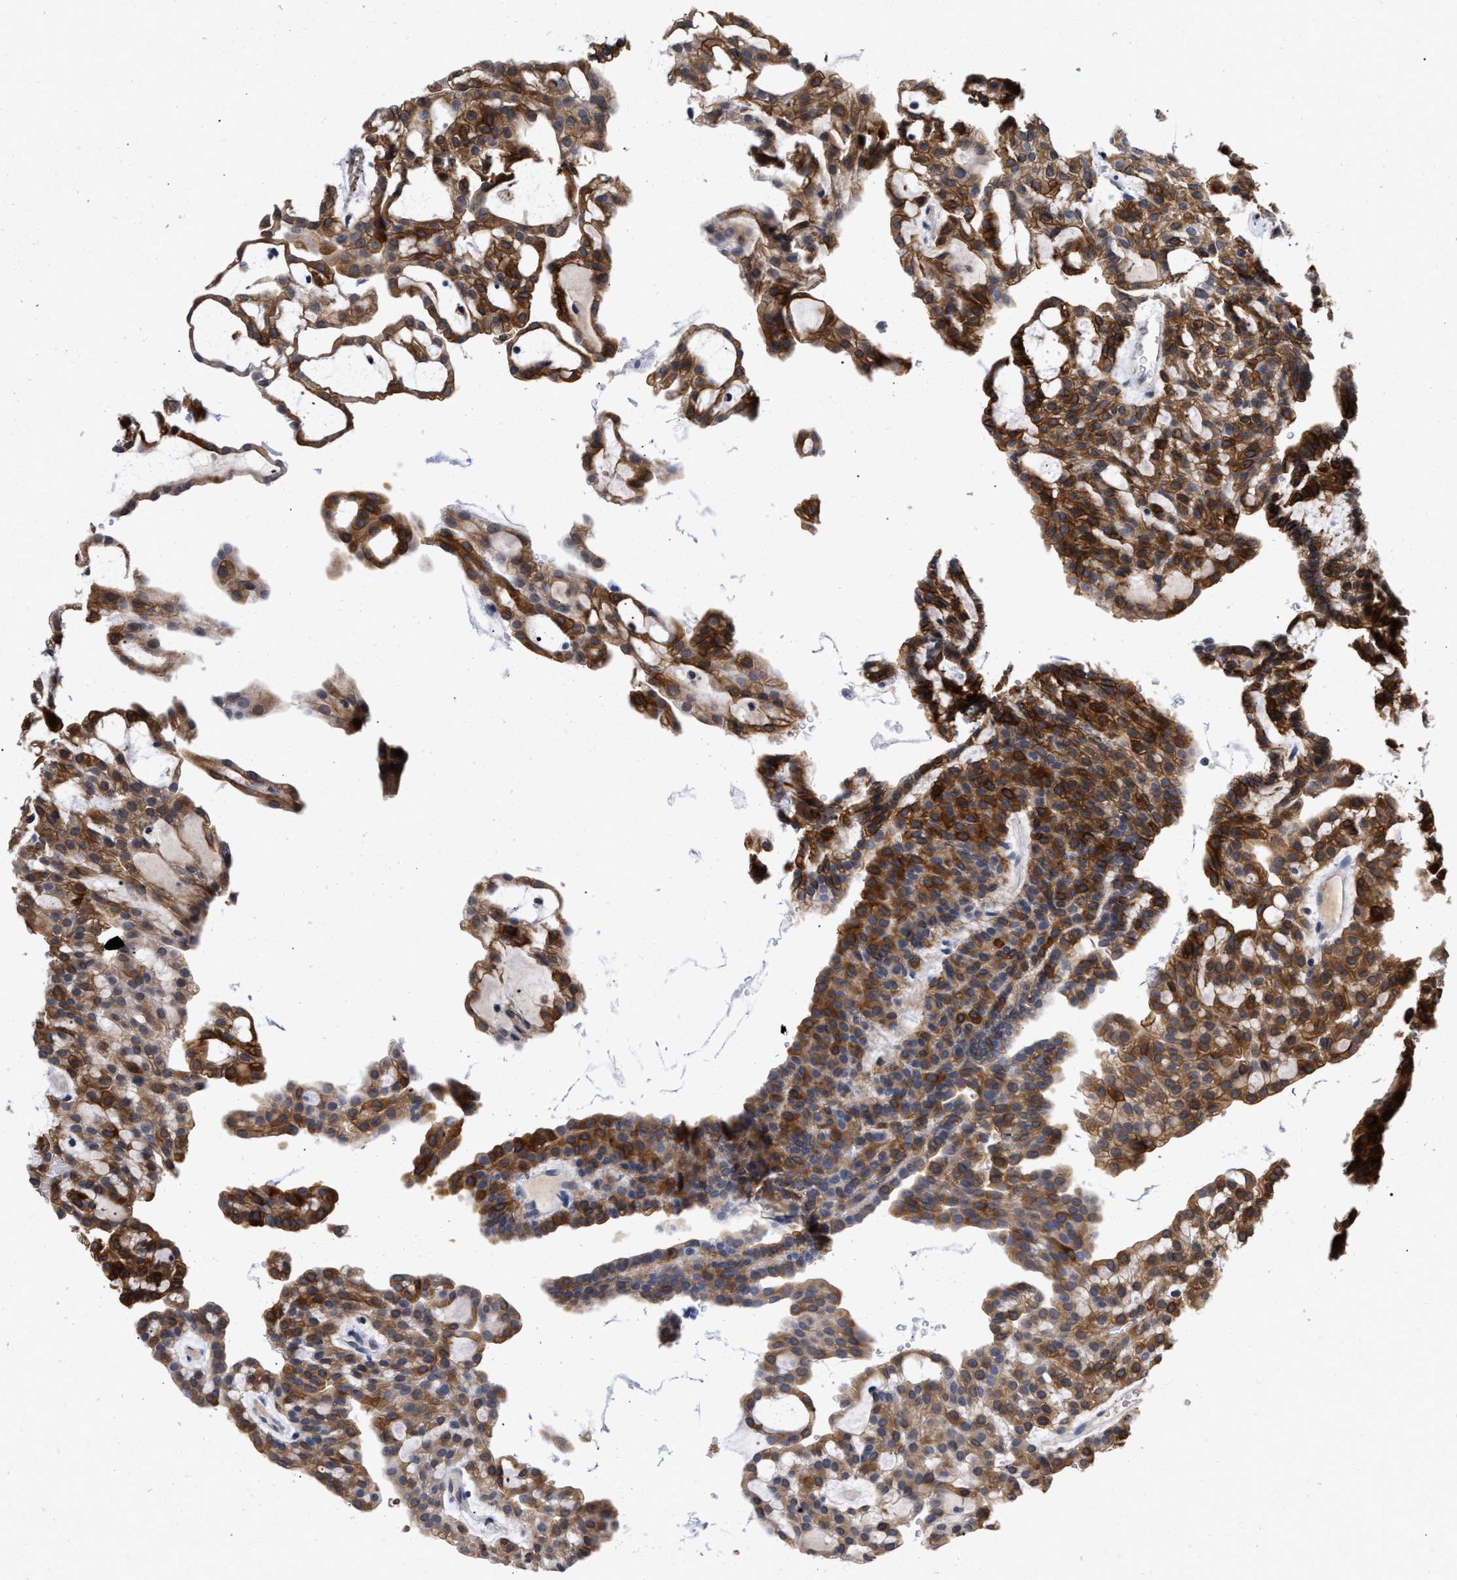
{"staining": {"intensity": "strong", "quantity": ">75%", "location": "cytoplasmic/membranous"}, "tissue": "renal cancer", "cell_type": "Tumor cells", "image_type": "cancer", "snomed": [{"axis": "morphology", "description": "Adenocarcinoma, NOS"}, {"axis": "topography", "description": "Kidney"}], "caption": "DAB immunohistochemical staining of adenocarcinoma (renal) shows strong cytoplasmic/membranous protein staining in approximately >75% of tumor cells.", "gene": "AHNAK2", "patient": {"sex": "male", "age": 63}}